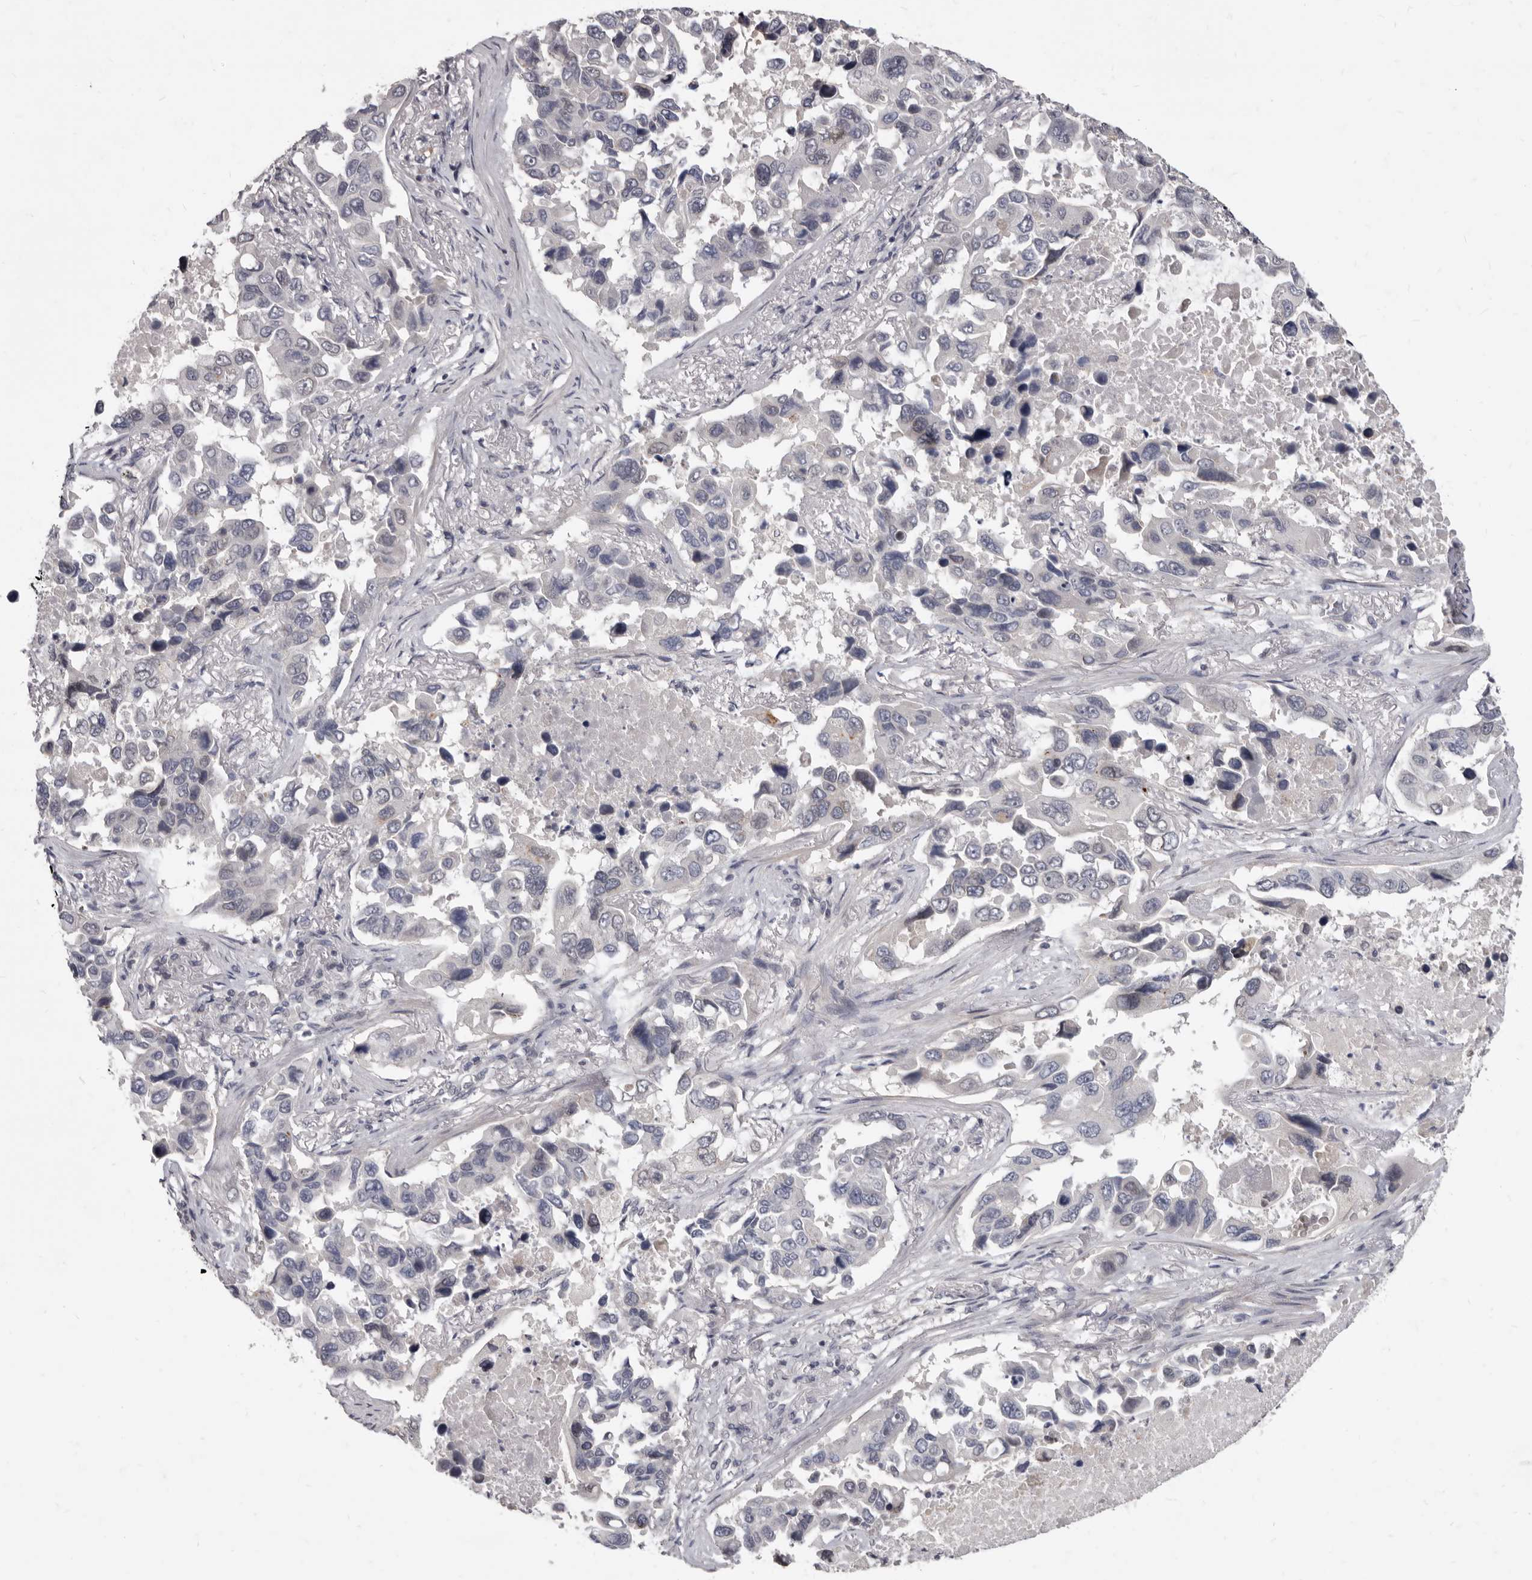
{"staining": {"intensity": "negative", "quantity": "none", "location": "none"}, "tissue": "lung cancer", "cell_type": "Tumor cells", "image_type": "cancer", "snomed": [{"axis": "morphology", "description": "Adenocarcinoma, NOS"}, {"axis": "topography", "description": "Lung"}], "caption": "Tumor cells show no significant protein staining in lung adenocarcinoma.", "gene": "SULT1E1", "patient": {"sex": "male", "age": 64}}